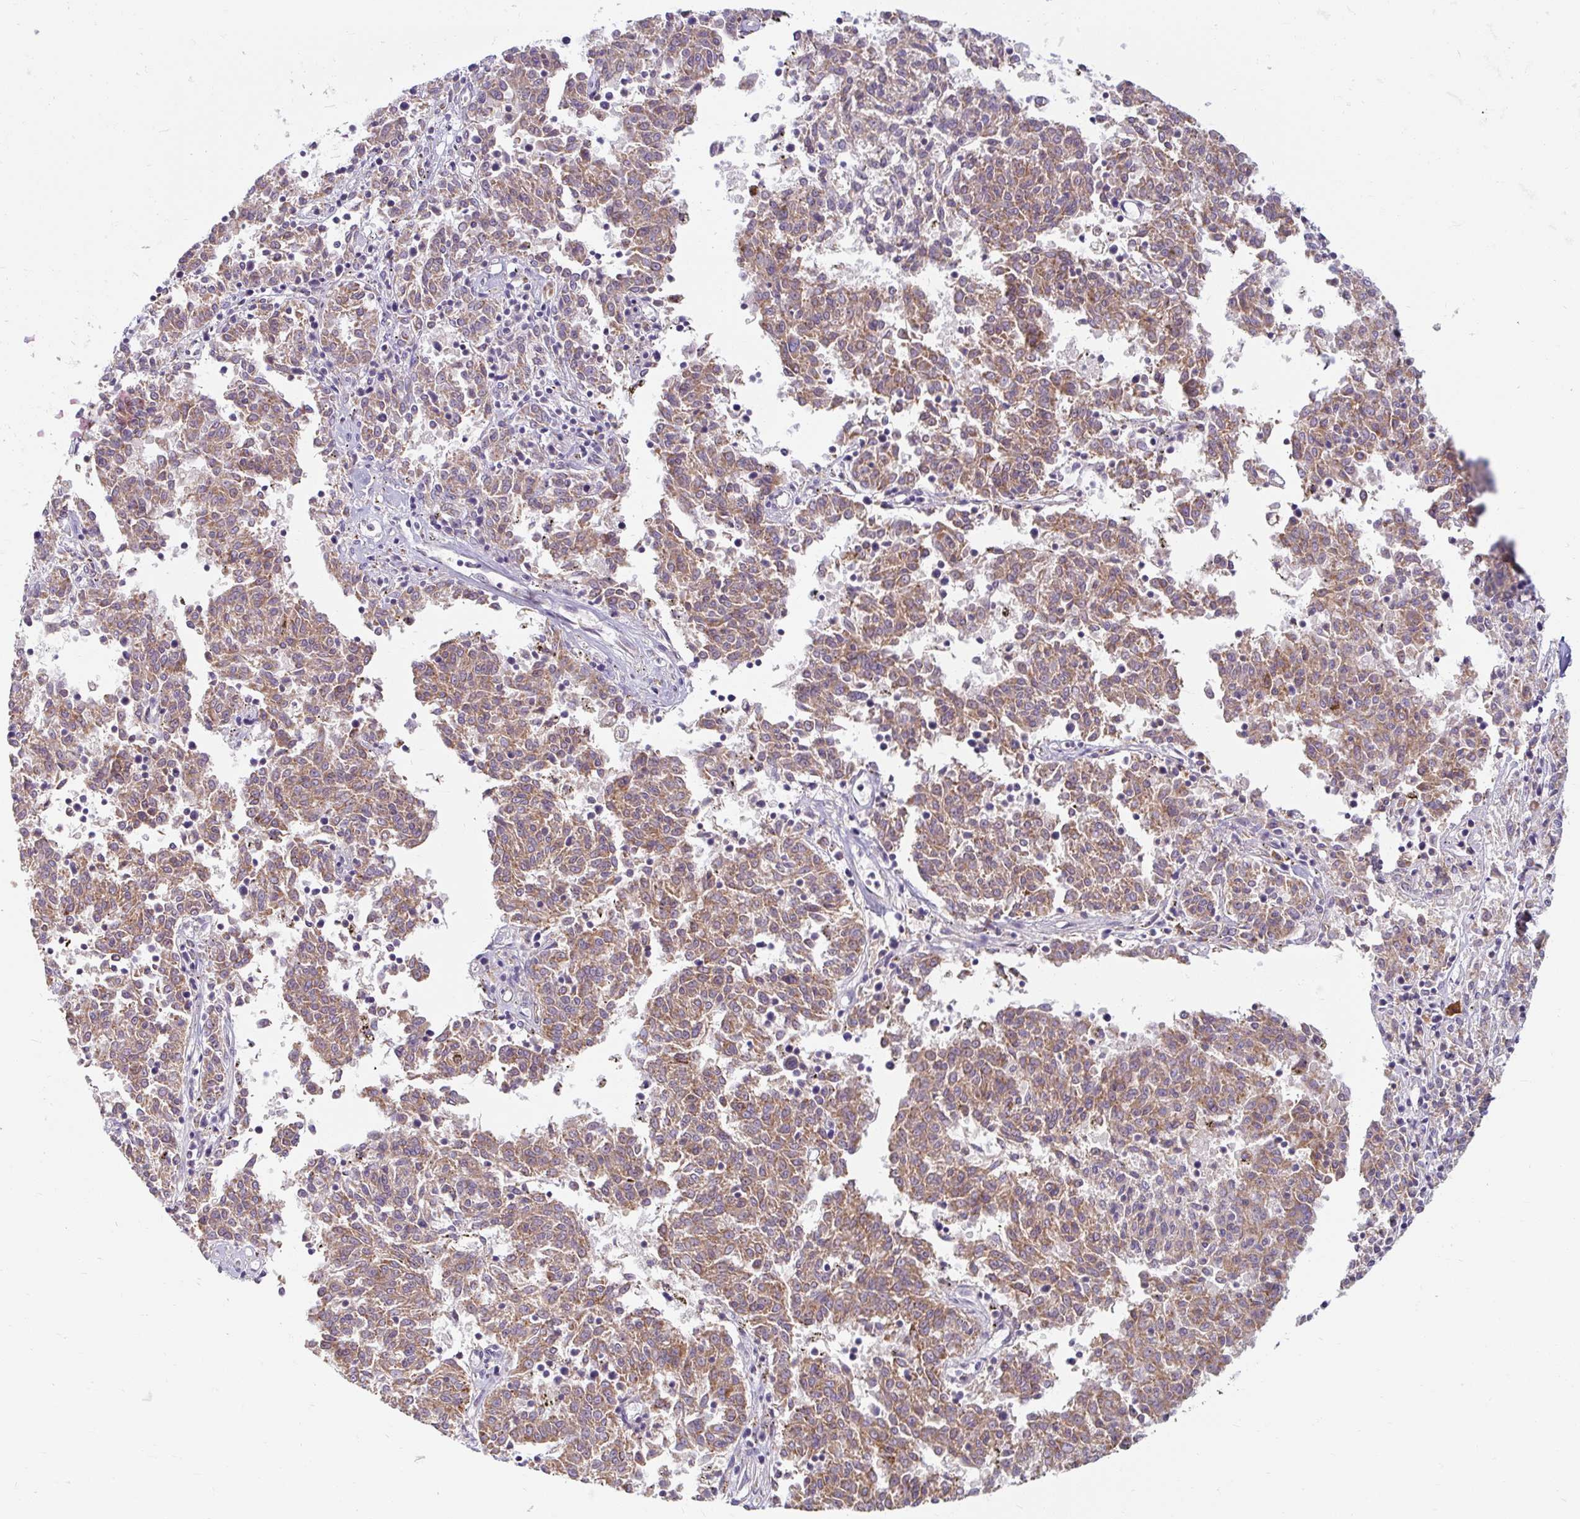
{"staining": {"intensity": "moderate", "quantity": ">75%", "location": "cytoplasmic/membranous"}, "tissue": "melanoma", "cell_type": "Tumor cells", "image_type": "cancer", "snomed": [{"axis": "morphology", "description": "Malignant melanoma, NOS"}, {"axis": "topography", "description": "Skin"}], "caption": "This image reveals immunohistochemistry (IHC) staining of human malignant melanoma, with medium moderate cytoplasmic/membranous staining in approximately >75% of tumor cells.", "gene": "SKP2", "patient": {"sex": "female", "age": 72}}